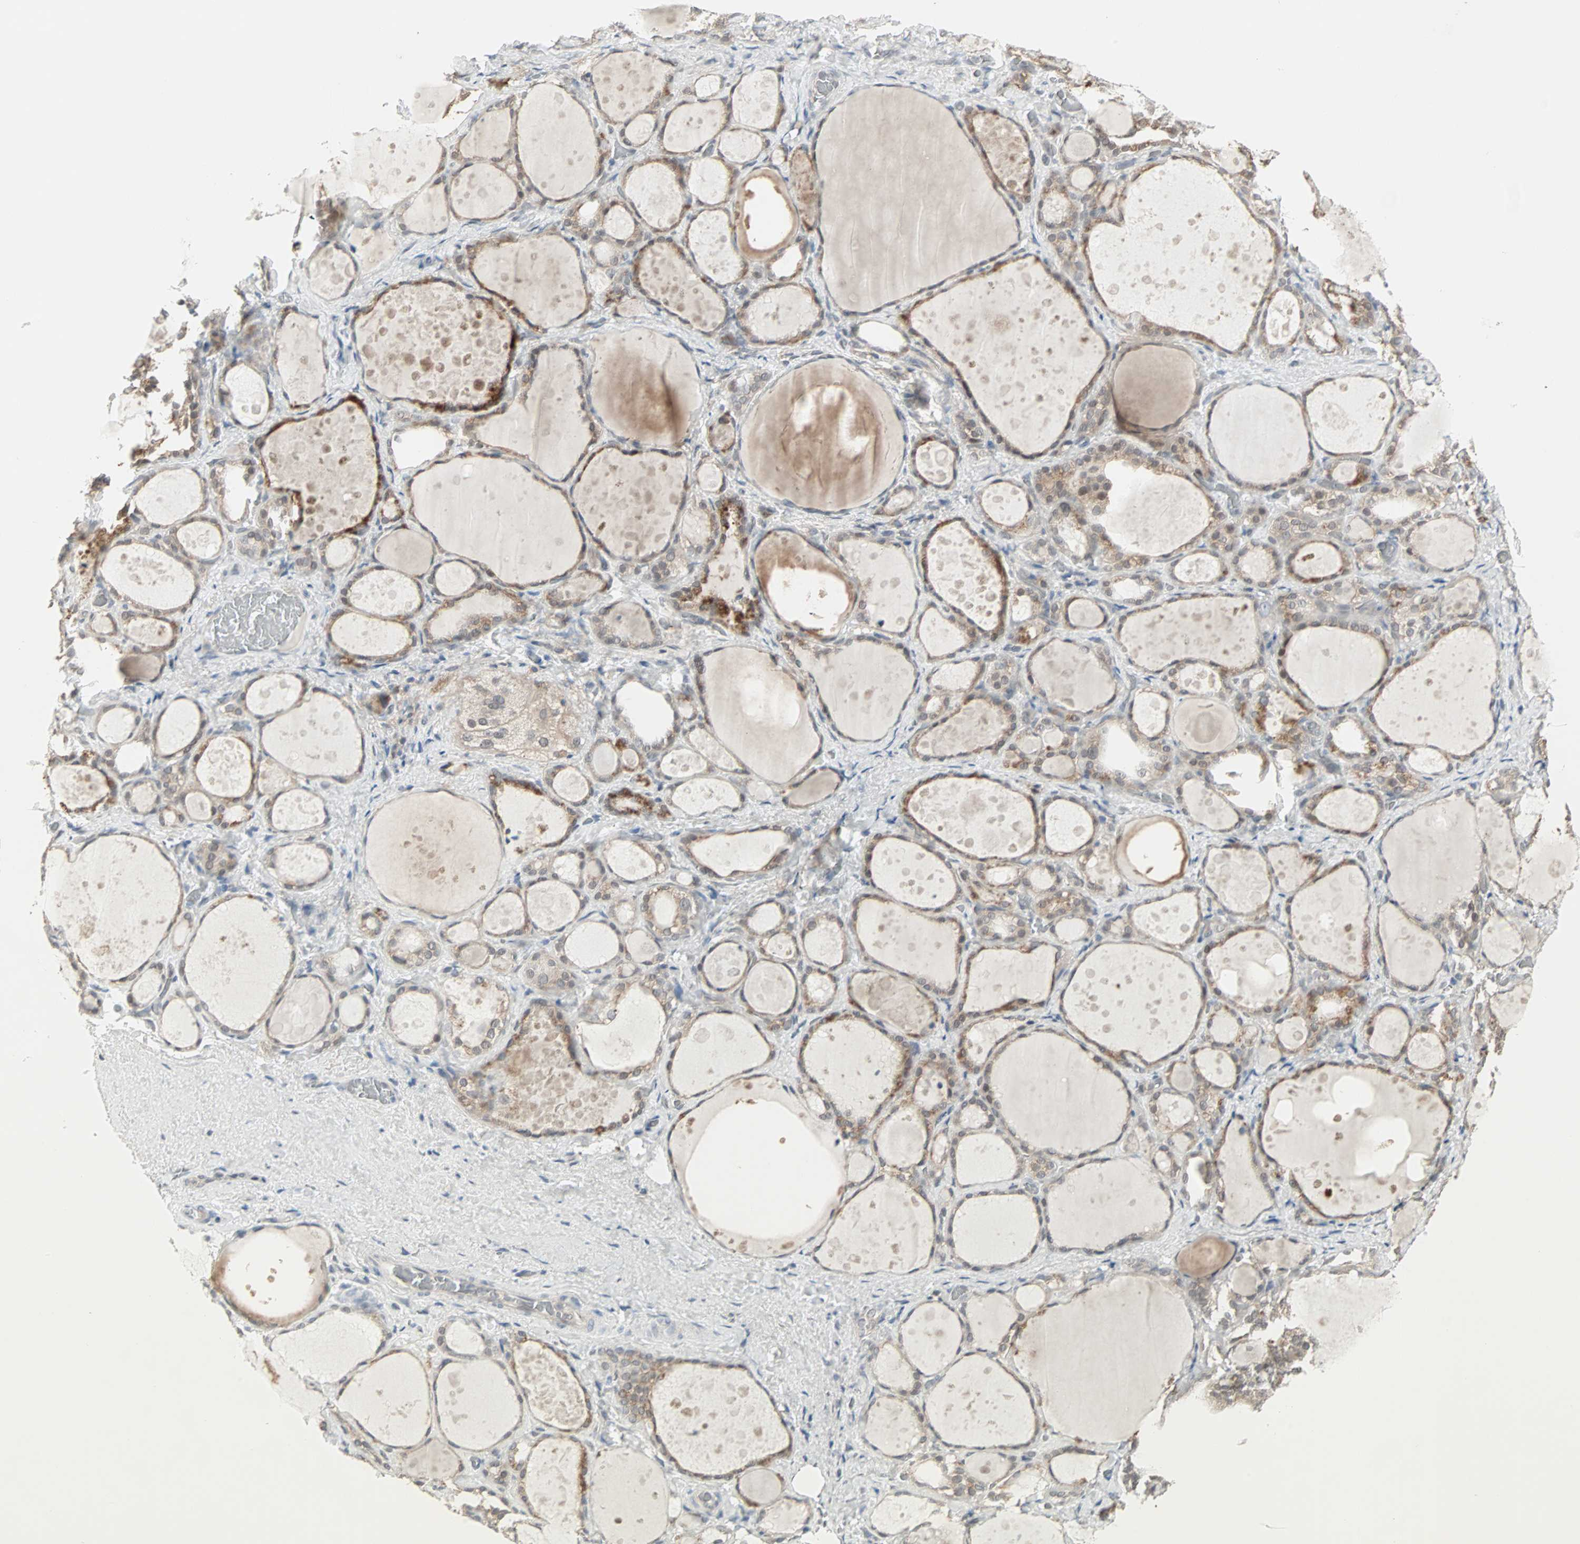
{"staining": {"intensity": "weak", "quantity": ">75%", "location": "cytoplasmic/membranous"}, "tissue": "thyroid gland", "cell_type": "Glandular cells", "image_type": "normal", "snomed": [{"axis": "morphology", "description": "Normal tissue, NOS"}, {"axis": "topography", "description": "Thyroid gland"}], "caption": "Approximately >75% of glandular cells in normal human thyroid gland display weak cytoplasmic/membranous protein positivity as visualized by brown immunohistochemical staining.", "gene": "PTPA", "patient": {"sex": "female", "age": 75}}